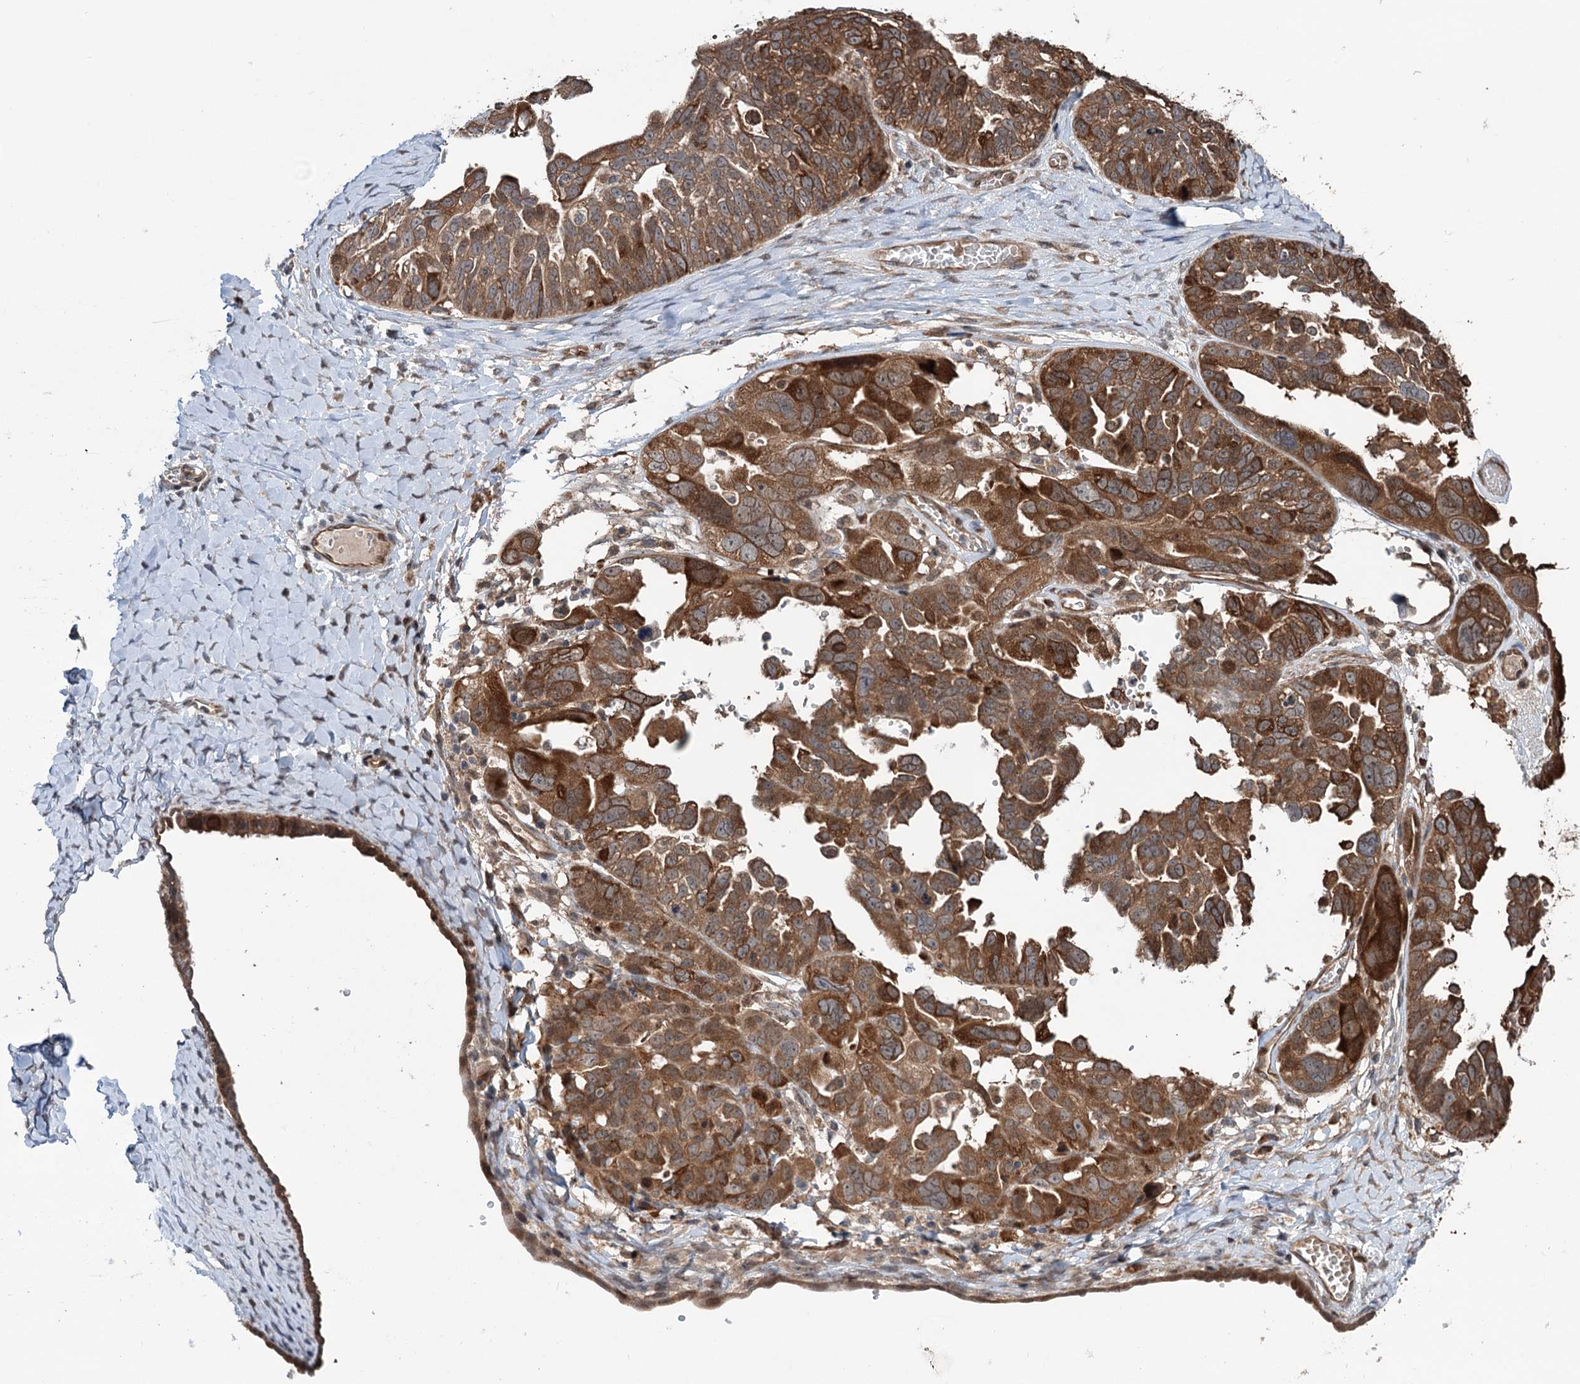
{"staining": {"intensity": "strong", "quantity": ">75%", "location": "cytoplasmic/membranous"}, "tissue": "ovarian cancer", "cell_type": "Tumor cells", "image_type": "cancer", "snomed": [{"axis": "morphology", "description": "Cystadenocarcinoma, serous, NOS"}, {"axis": "topography", "description": "Ovary"}], "caption": "Strong cytoplasmic/membranous staining for a protein is identified in about >75% of tumor cells of ovarian cancer using IHC.", "gene": "NCAPD2", "patient": {"sex": "female", "age": 79}}